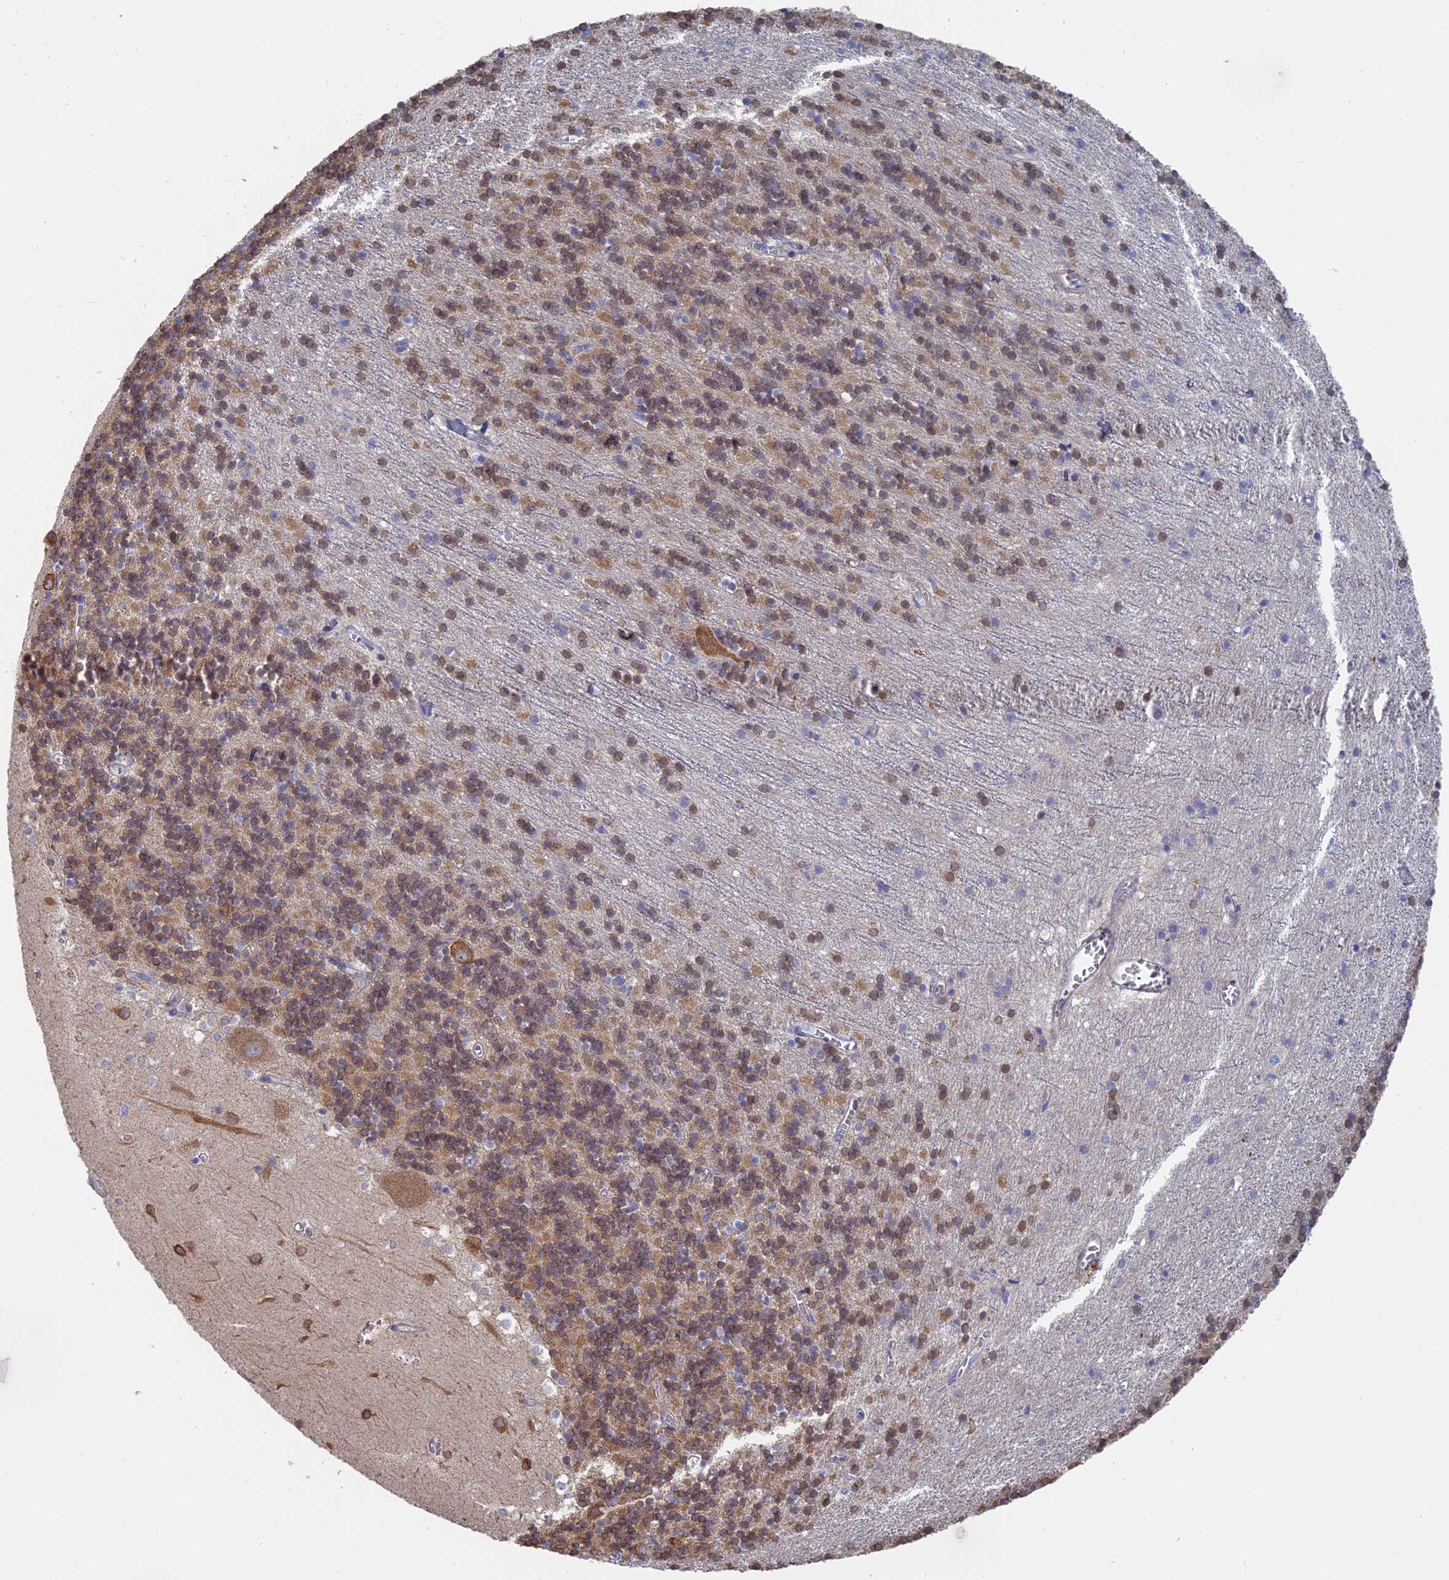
{"staining": {"intensity": "moderate", "quantity": "25%-75%", "location": "cytoplasmic/membranous"}, "tissue": "cerebellum", "cell_type": "Cells in granular layer", "image_type": "normal", "snomed": [{"axis": "morphology", "description": "Normal tissue, NOS"}, {"axis": "topography", "description": "Cerebellum"}], "caption": "This is a histology image of immunohistochemistry (IHC) staining of normal cerebellum, which shows moderate staining in the cytoplasmic/membranous of cells in granular layer.", "gene": "TBC1D30", "patient": {"sex": "male", "age": 54}}